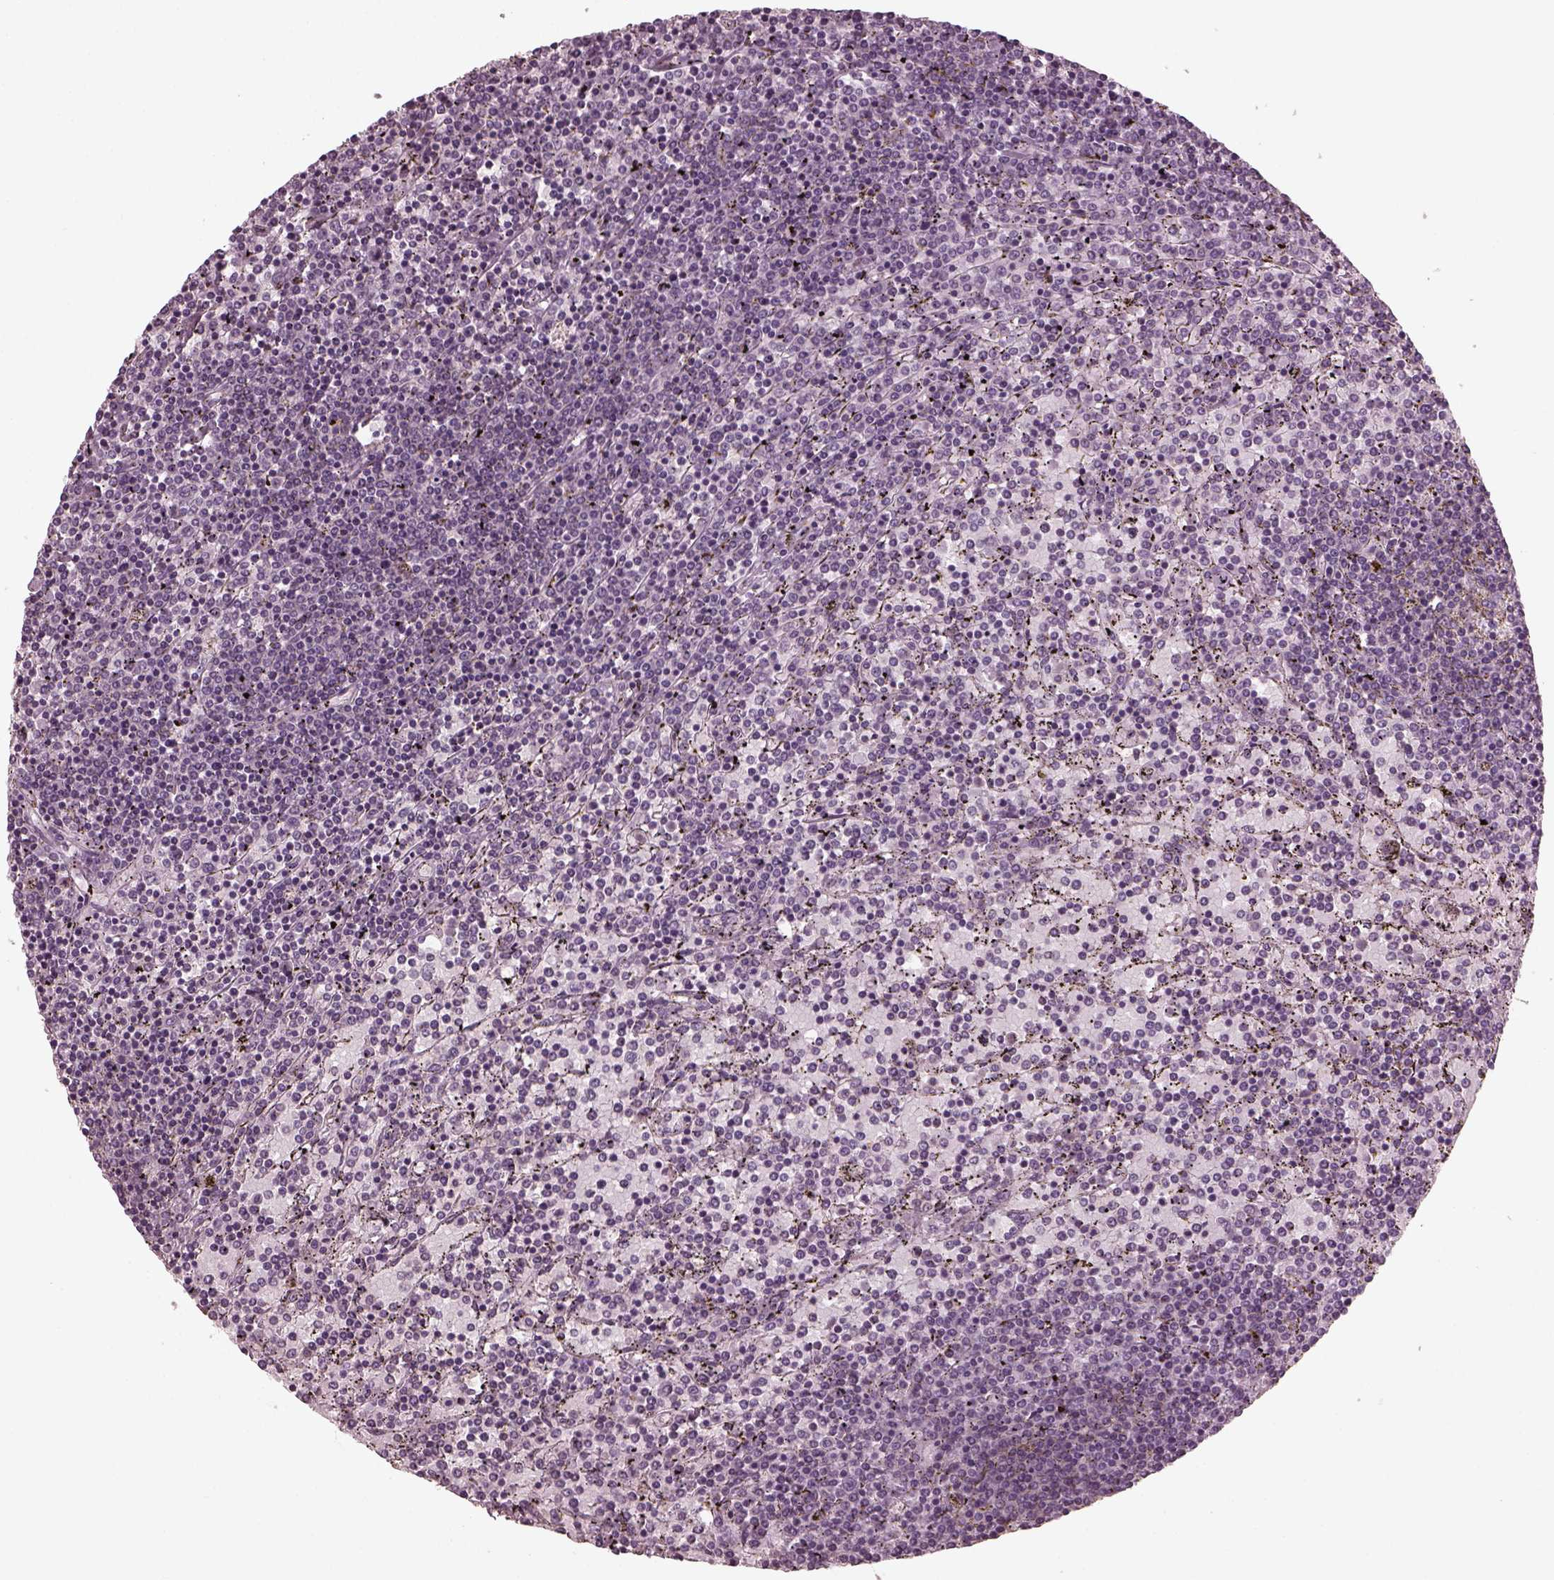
{"staining": {"intensity": "negative", "quantity": "none", "location": "none"}, "tissue": "lymphoma", "cell_type": "Tumor cells", "image_type": "cancer", "snomed": [{"axis": "morphology", "description": "Malignant lymphoma, non-Hodgkin's type, Low grade"}, {"axis": "topography", "description": "Spleen"}], "caption": "Immunohistochemistry of low-grade malignant lymphoma, non-Hodgkin's type displays no expression in tumor cells.", "gene": "PORCN", "patient": {"sex": "female", "age": 77}}